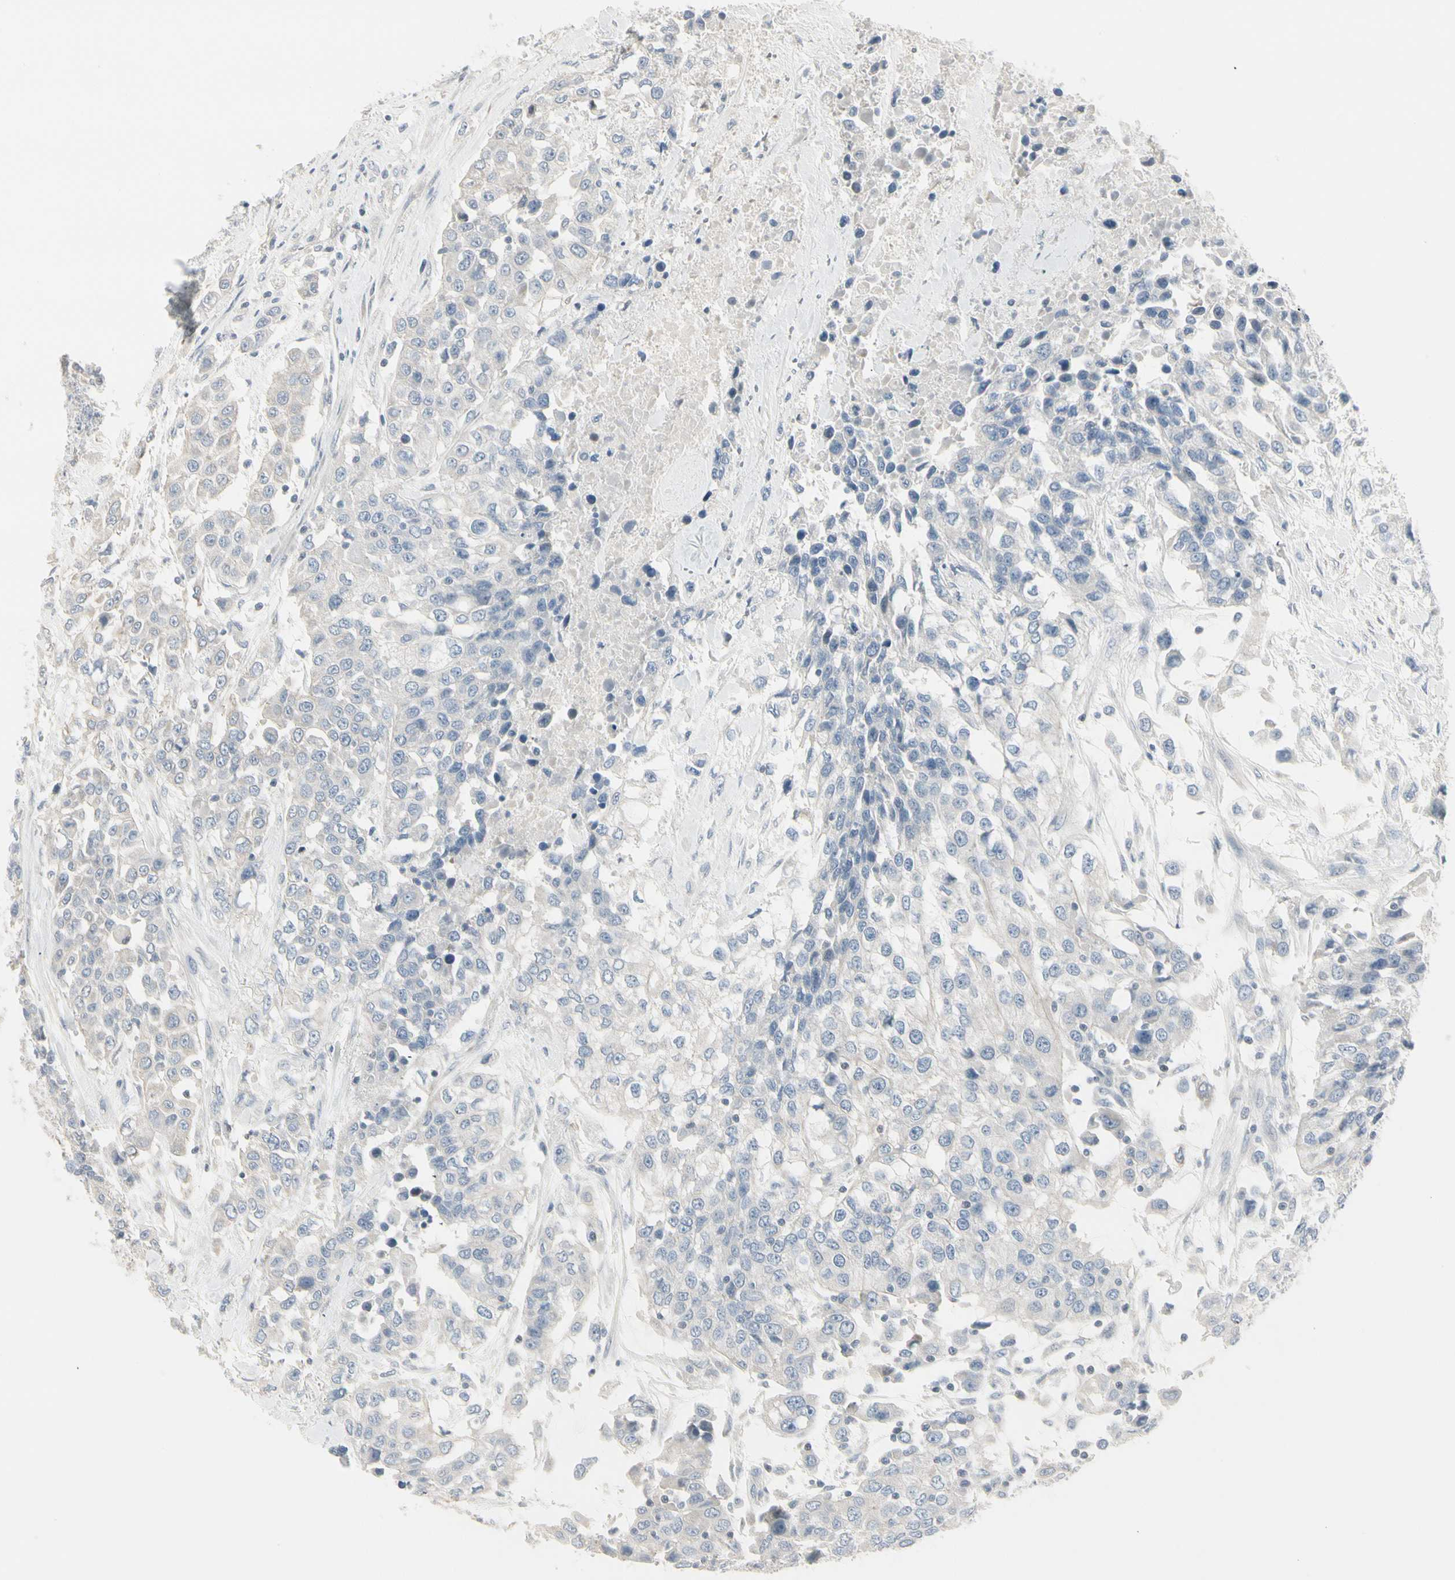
{"staining": {"intensity": "negative", "quantity": "none", "location": "none"}, "tissue": "urothelial cancer", "cell_type": "Tumor cells", "image_type": "cancer", "snomed": [{"axis": "morphology", "description": "Urothelial carcinoma, High grade"}, {"axis": "topography", "description": "Urinary bladder"}], "caption": "Urothelial cancer stained for a protein using IHC exhibits no expression tumor cells.", "gene": "DMPK", "patient": {"sex": "female", "age": 80}}